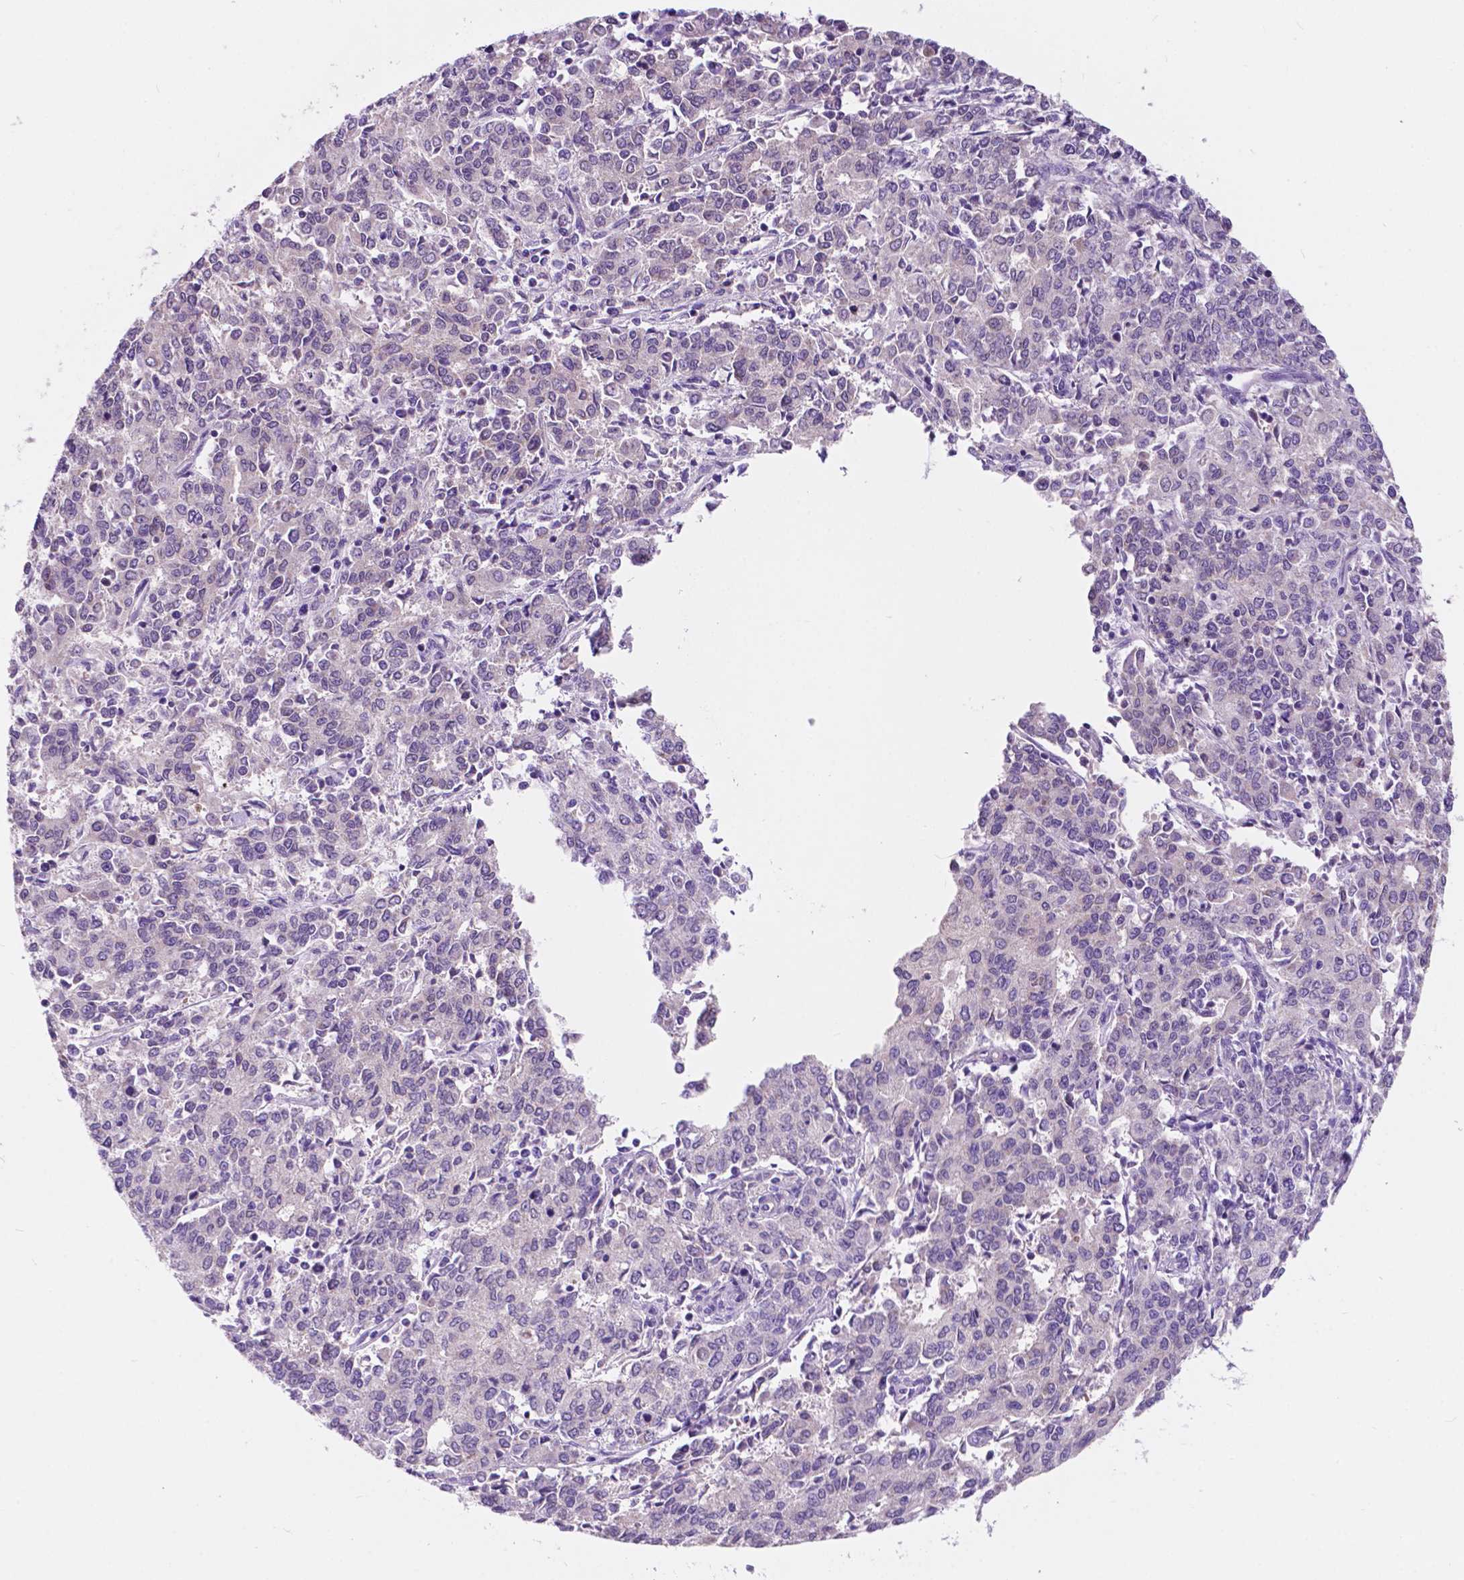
{"staining": {"intensity": "weak", "quantity": "<25%", "location": "cytoplasmic/membranous"}, "tissue": "endometrial cancer", "cell_type": "Tumor cells", "image_type": "cancer", "snomed": [{"axis": "morphology", "description": "Adenocarcinoma, NOS"}, {"axis": "topography", "description": "Endometrium"}], "caption": "There is no significant positivity in tumor cells of endometrial cancer. (Brightfield microscopy of DAB (3,3'-diaminobenzidine) immunohistochemistry (IHC) at high magnification).", "gene": "TRPV5", "patient": {"sex": "female", "age": 50}}